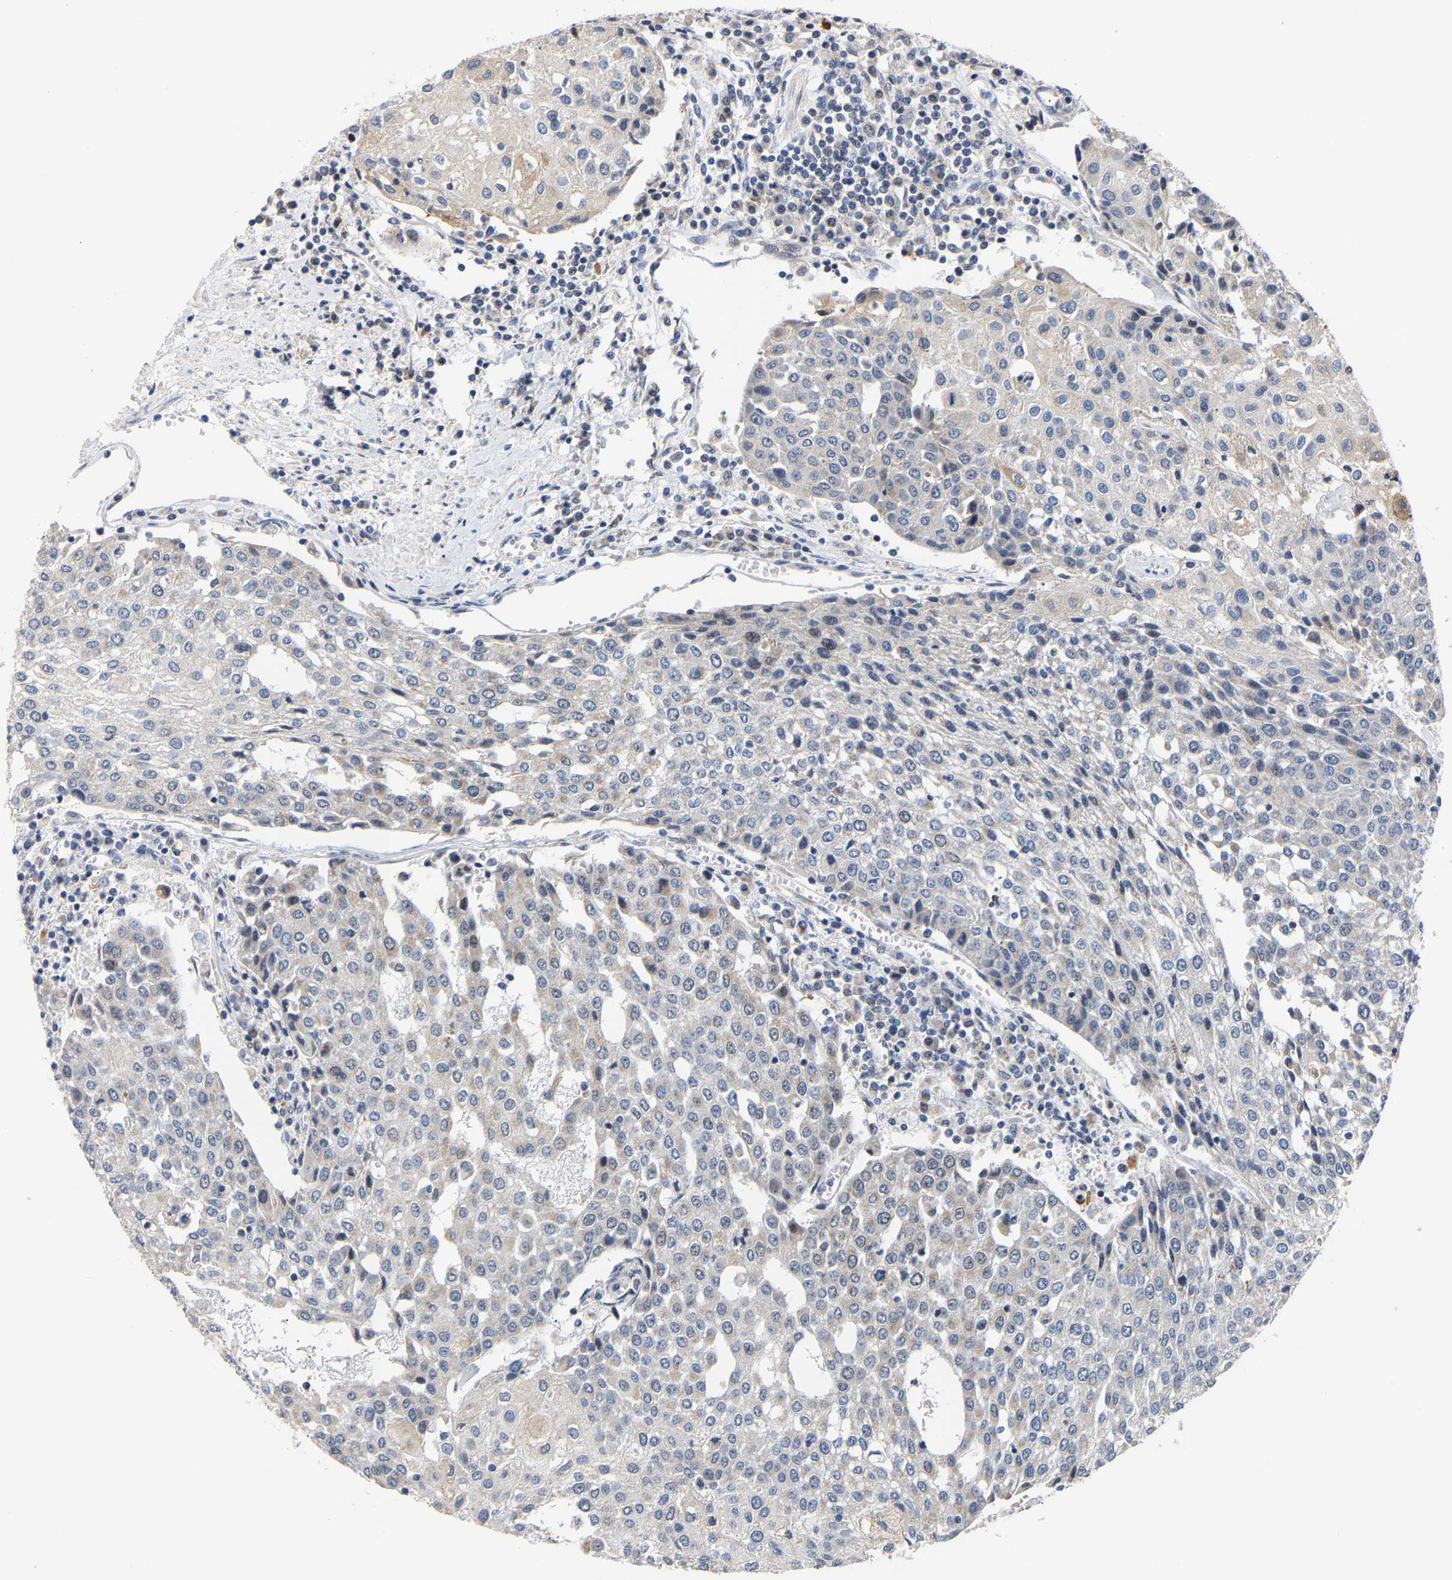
{"staining": {"intensity": "negative", "quantity": "none", "location": "none"}, "tissue": "urothelial cancer", "cell_type": "Tumor cells", "image_type": "cancer", "snomed": [{"axis": "morphology", "description": "Urothelial carcinoma, High grade"}, {"axis": "topography", "description": "Urinary bladder"}], "caption": "High power microscopy histopathology image of an immunohistochemistry (IHC) histopathology image of urothelial cancer, revealing no significant staining in tumor cells.", "gene": "PCNT", "patient": {"sex": "female", "age": 85}}